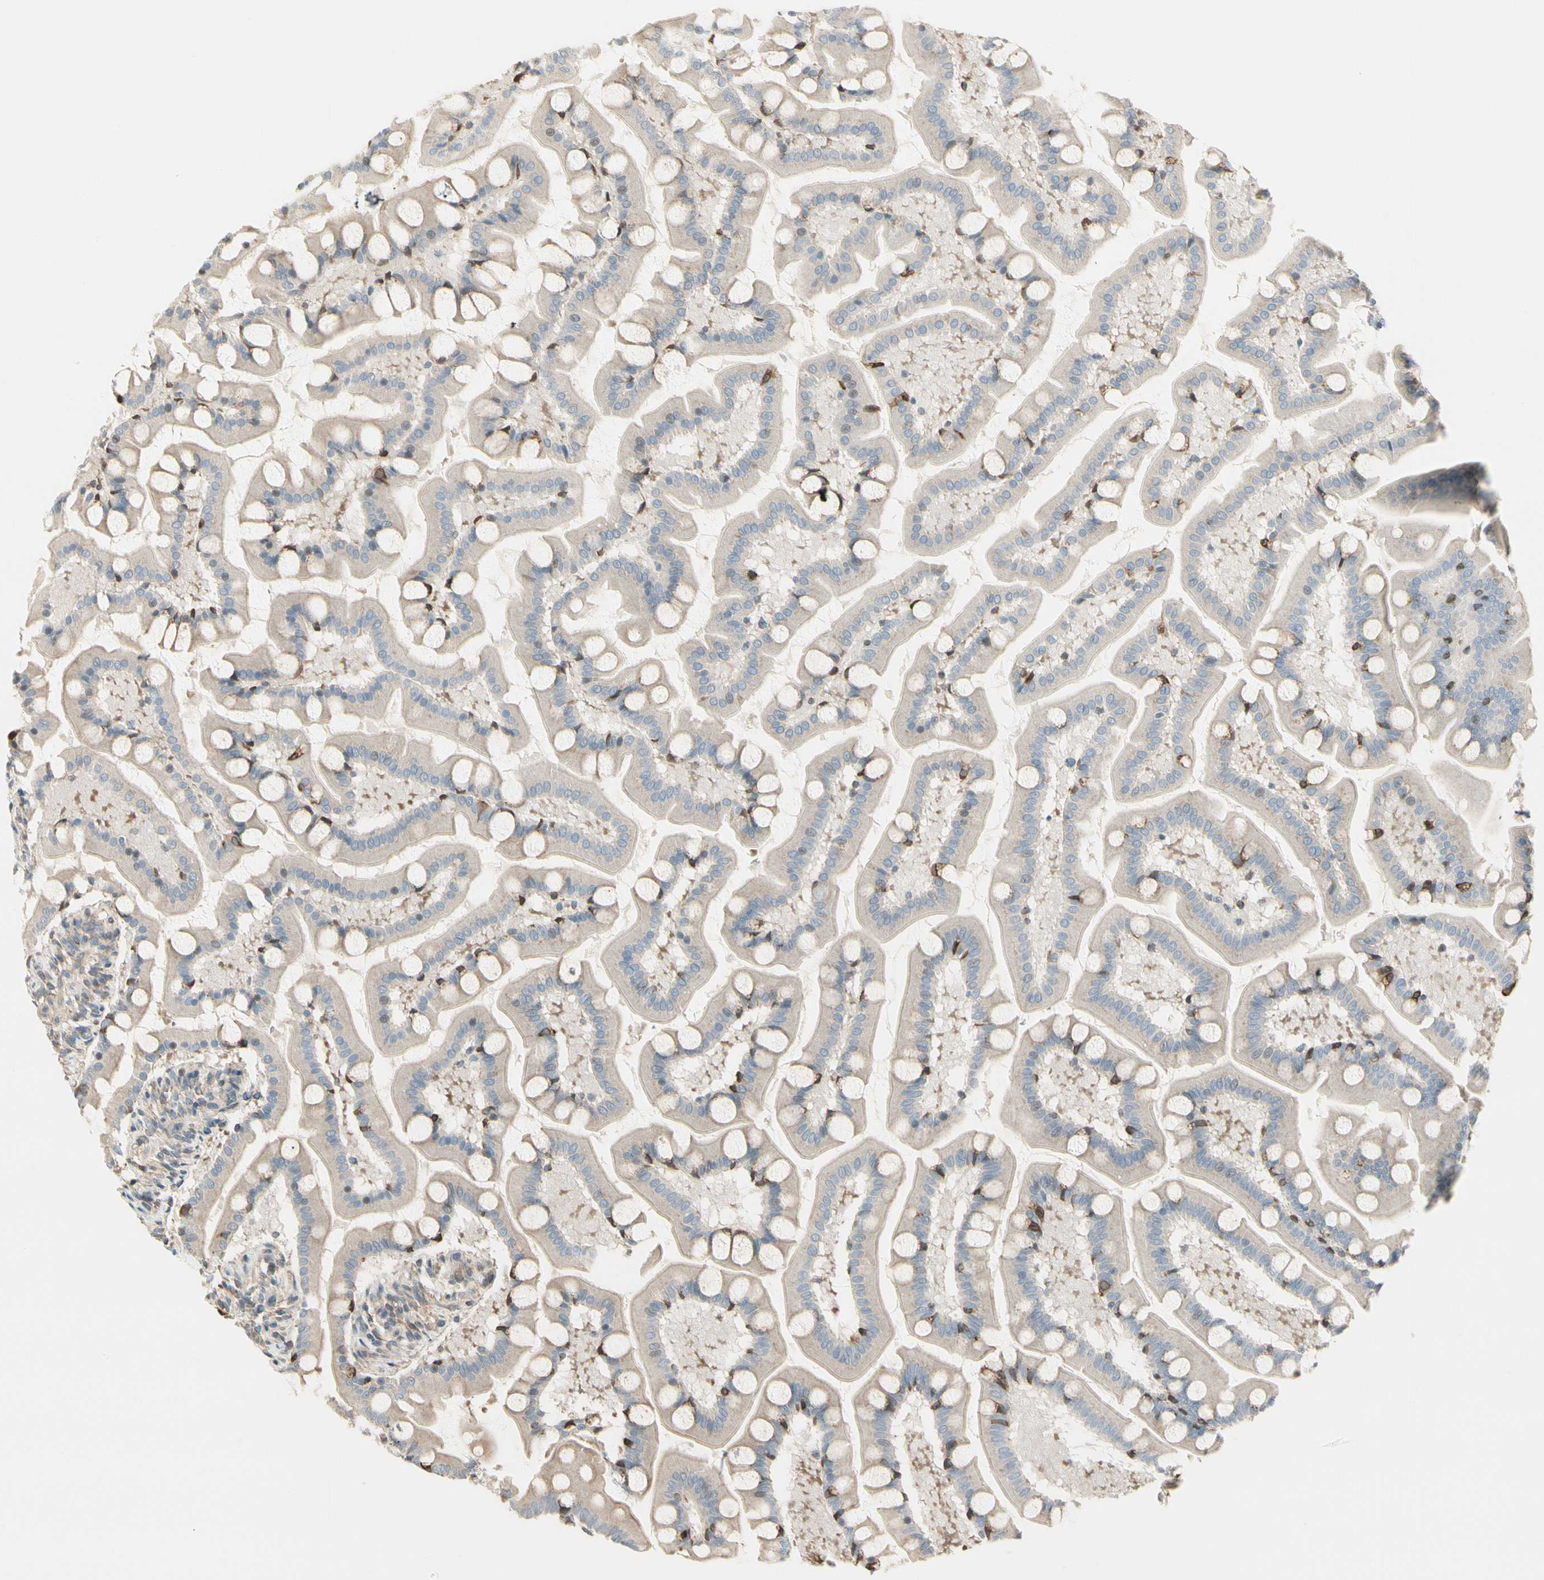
{"staining": {"intensity": "strong", "quantity": "<25%", "location": "cytoplasmic/membranous"}, "tissue": "small intestine", "cell_type": "Glandular cells", "image_type": "normal", "snomed": [{"axis": "morphology", "description": "Normal tissue, NOS"}, {"axis": "topography", "description": "Small intestine"}], "caption": "An image of human small intestine stained for a protein demonstrates strong cytoplasmic/membranous brown staining in glandular cells. (Stains: DAB (3,3'-diaminobenzidine) in brown, nuclei in blue, Microscopy: brightfield microscopy at high magnification).", "gene": "NUCB2", "patient": {"sex": "male", "age": 41}}